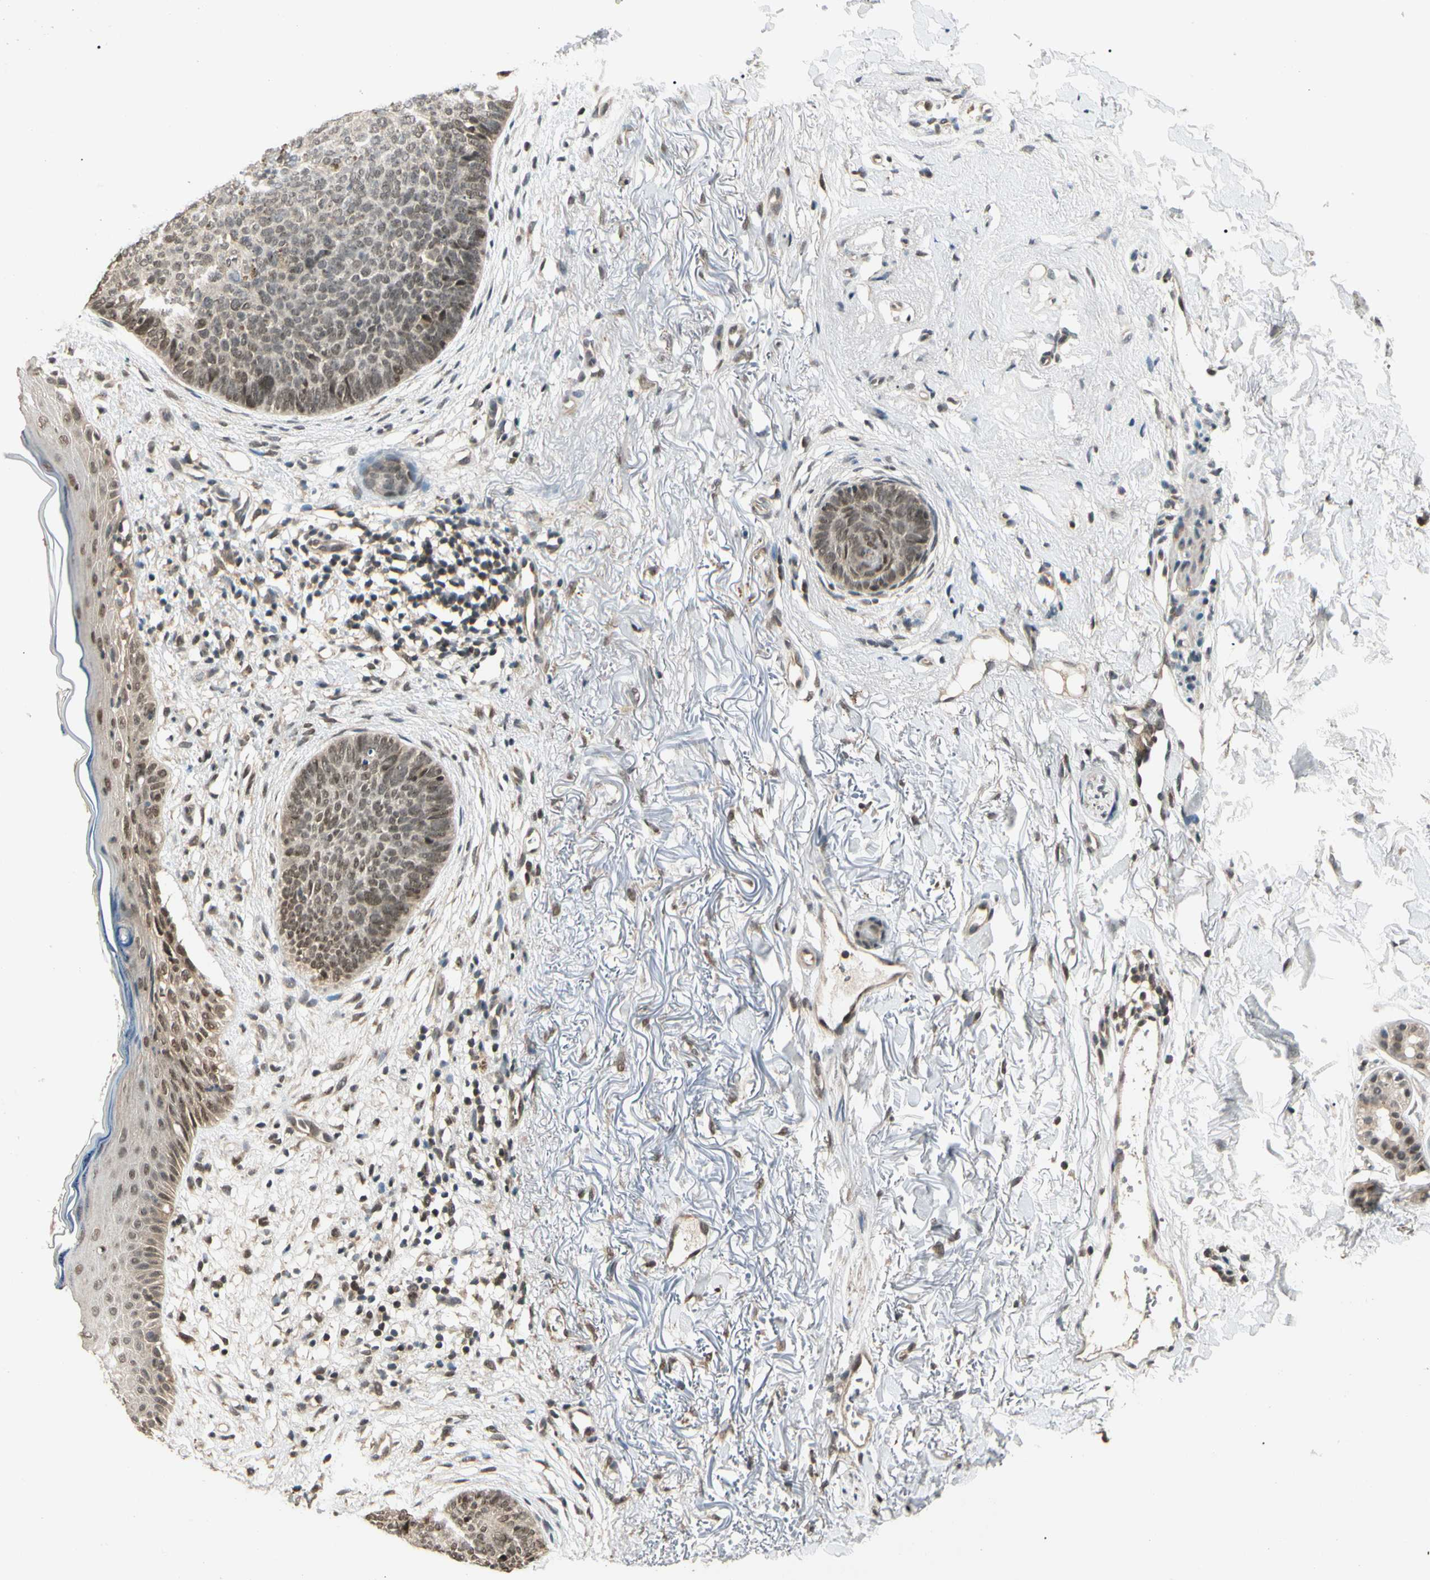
{"staining": {"intensity": "moderate", "quantity": ">75%", "location": "cytoplasmic/membranous,nuclear"}, "tissue": "skin cancer", "cell_type": "Tumor cells", "image_type": "cancer", "snomed": [{"axis": "morphology", "description": "Basal cell carcinoma"}, {"axis": "topography", "description": "Skin"}], "caption": "A medium amount of moderate cytoplasmic/membranous and nuclear expression is seen in about >75% of tumor cells in basal cell carcinoma (skin) tissue.", "gene": "ZSCAN12", "patient": {"sex": "female", "age": 70}}